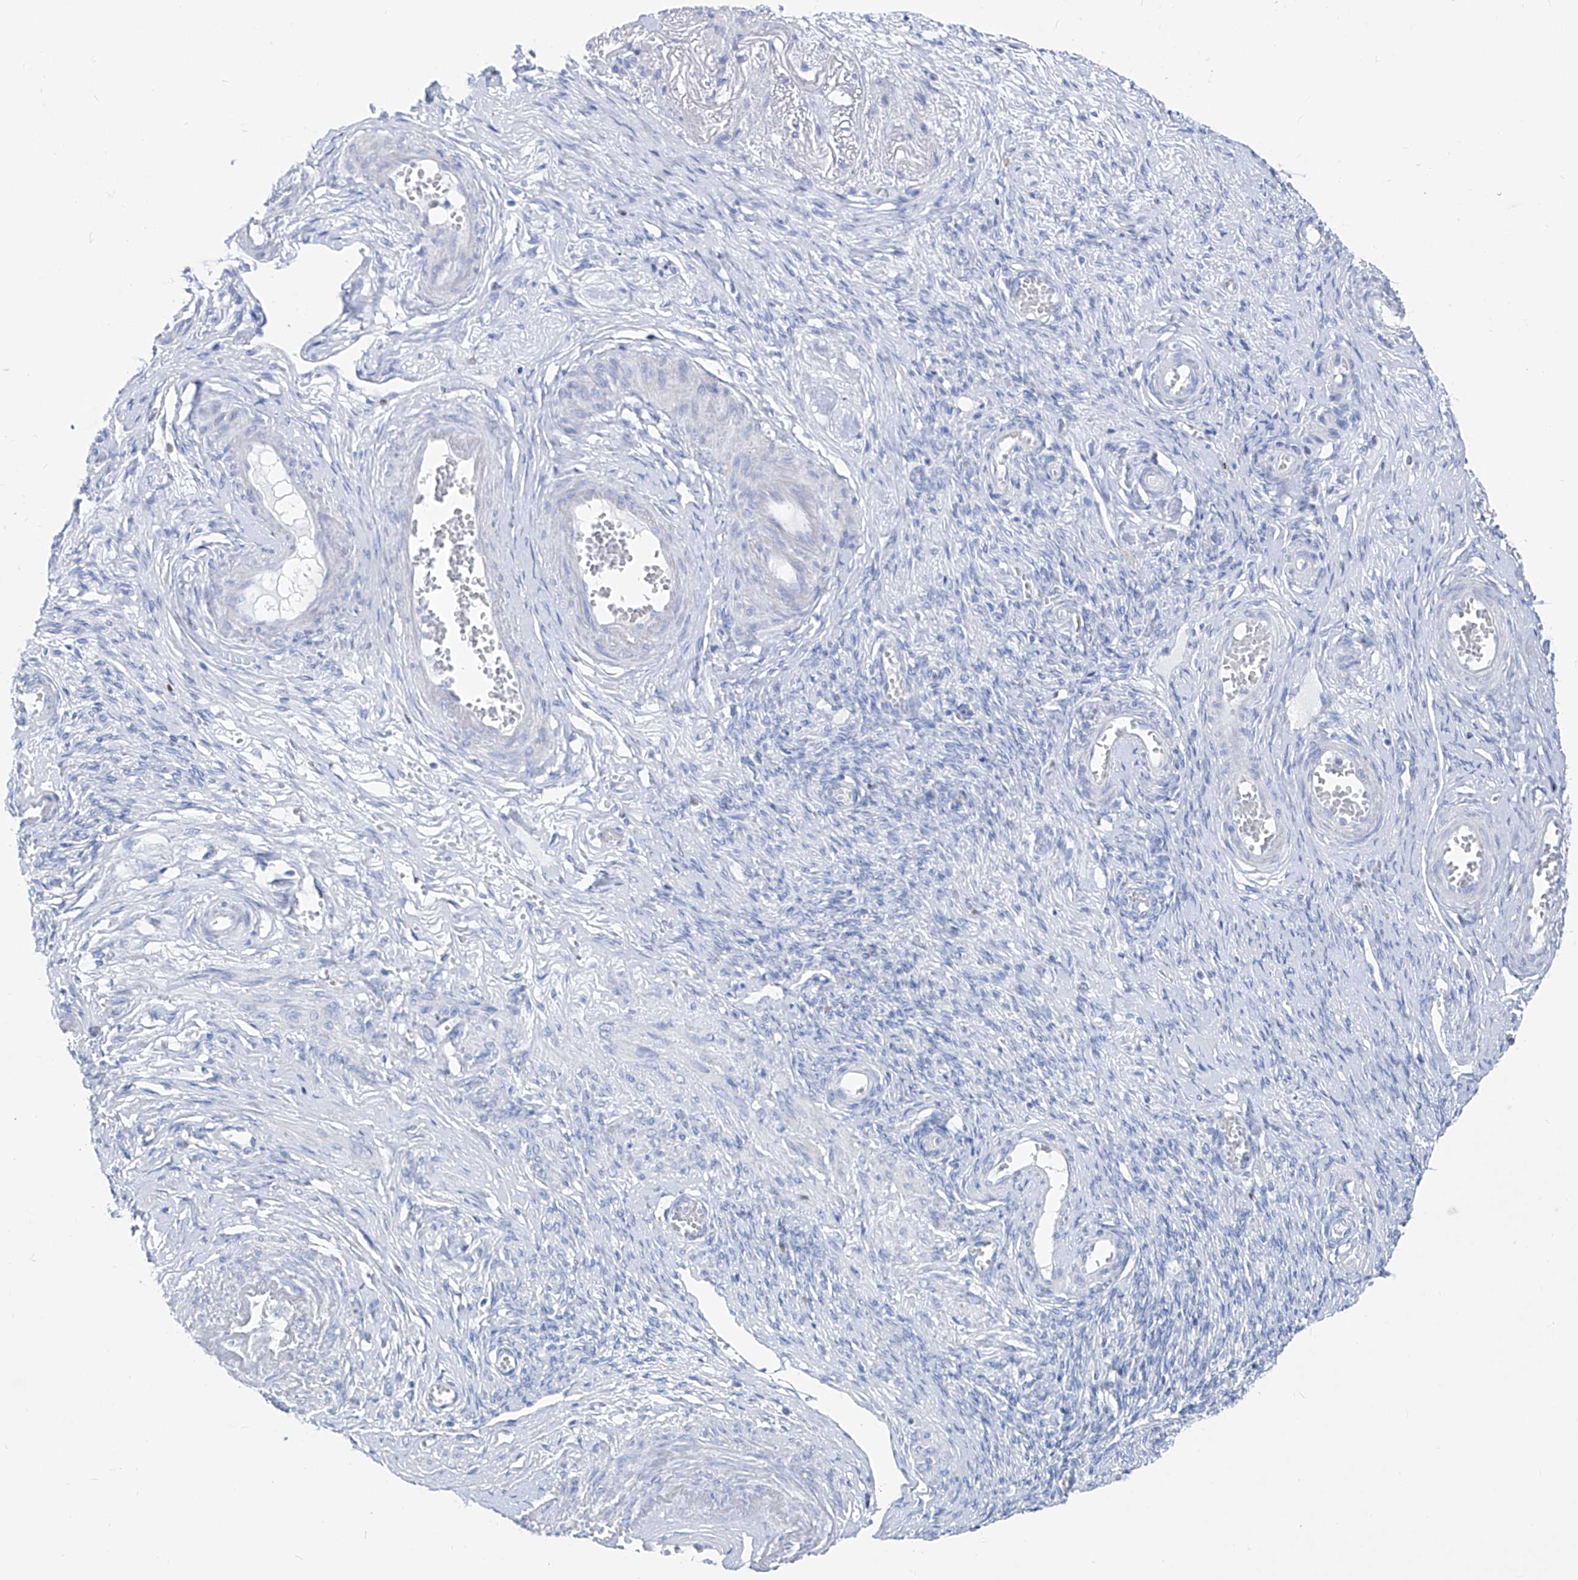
{"staining": {"intensity": "negative", "quantity": "none", "location": "none"}, "tissue": "adipose tissue", "cell_type": "Adipocytes", "image_type": "normal", "snomed": [{"axis": "morphology", "description": "Normal tissue, NOS"}, {"axis": "topography", "description": "Vascular tissue"}, {"axis": "topography", "description": "Fallopian tube"}, {"axis": "topography", "description": "Ovary"}], "caption": "The photomicrograph displays no significant positivity in adipocytes of adipose tissue. Nuclei are stained in blue.", "gene": "FRS3", "patient": {"sex": "female", "age": 67}}